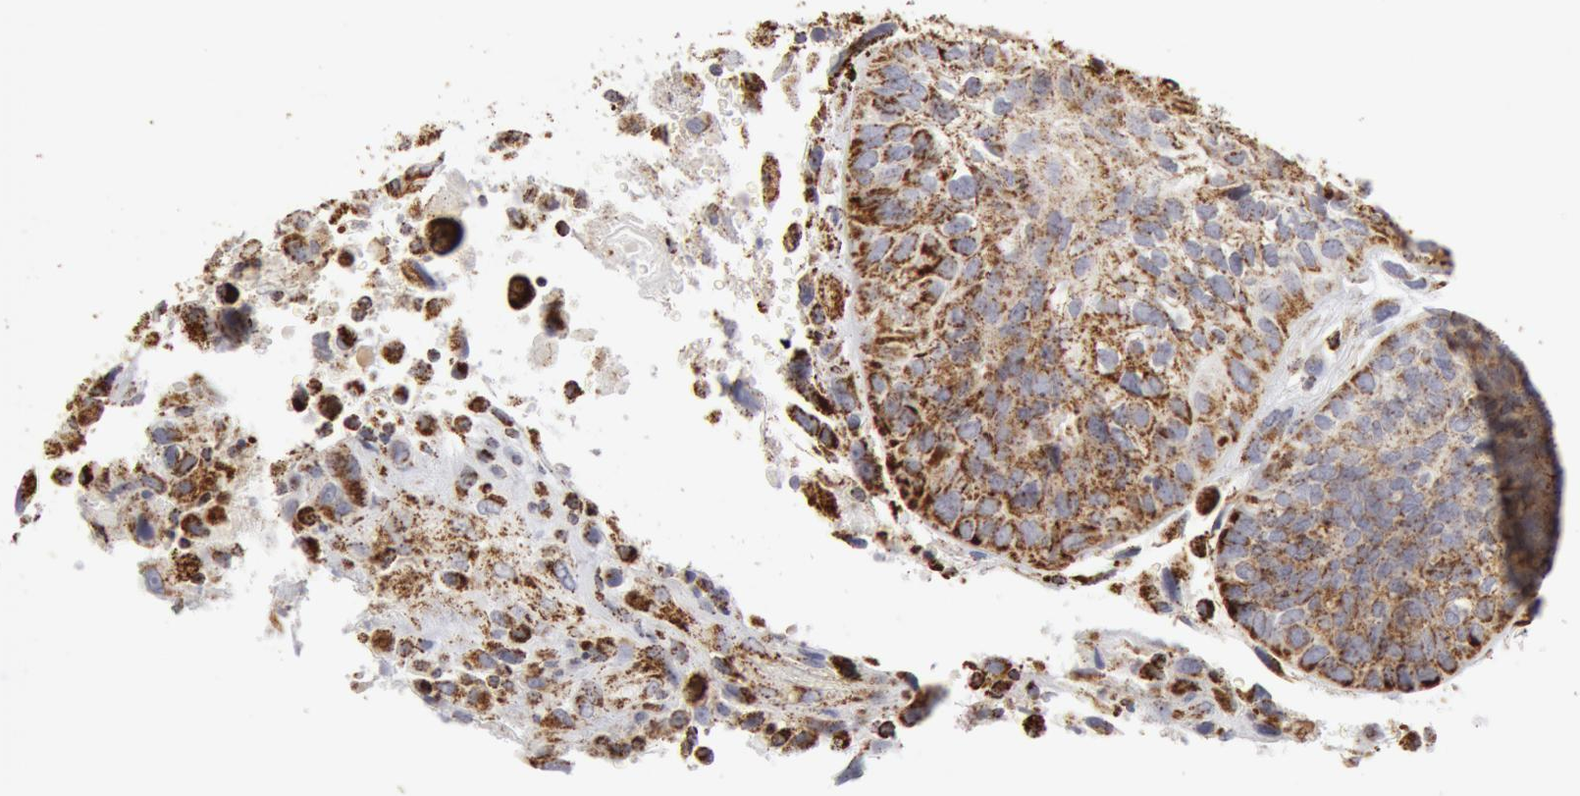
{"staining": {"intensity": "moderate", "quantity": ">75%", "location": "cytoplasmic/membranous"}, "tissue": "breast cancer", "cell_type": "Tumor cells", "image_type": "cancer", "snomed": [{"axis": "morphology", "description": "Neoplasm, malignant, NOS"}, {"axis": "topography", "description": "Breast"}], "caption": "Breast cancer (neoplasm (malignant)) was stained to show a protein in brown. There is medium levels of moderate cytoplasmic/membranous positivity in approximately >75% of tumor cells. (brown staining indicates protein expression, while blue staining denotes nuclei).", "gene": "ATP5F1B", "patient": {"sex": "female", "age": 50}}